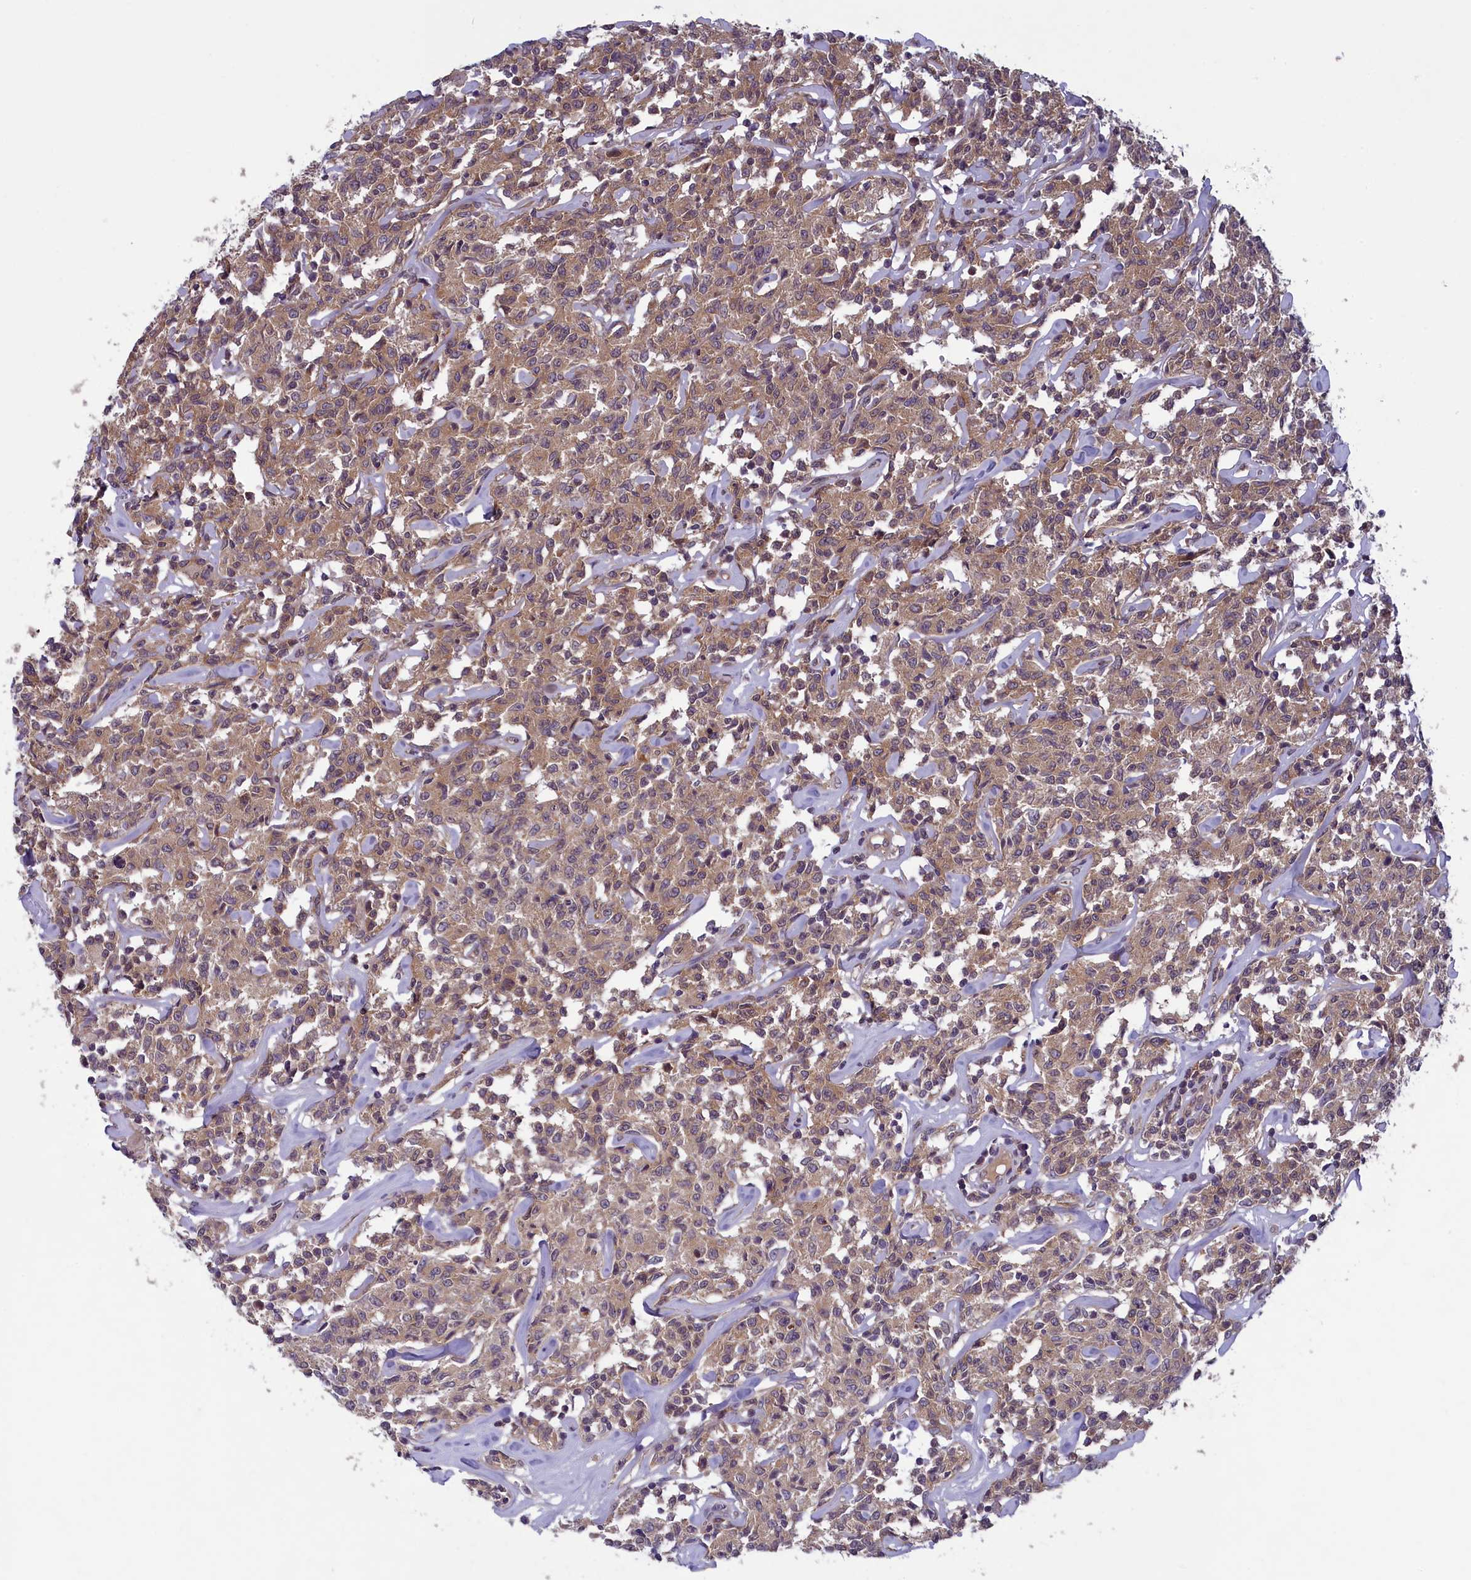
{"staining": {"intensity": "moderate", "quantity": ">75%", "location": "cytoplasmic/membranous"}, "tissue": "lymphoma", "cell_type": "Tumor cells", "image_type": "cancer", "snomed": [{"axis": "morphology", "description": "Malignant lymphoma, non-Hodgkin's type, Low grade"}, {"axis": "topography", "description": "Small intestine"}], "caption": "A medium amount of moderate cytoplasmic/membranous staining is identified in approximately >75% of tumor cells in lymphoma tissue.", "gene": "NUBP1", "patient": {"sex": "female", "age": 59}}